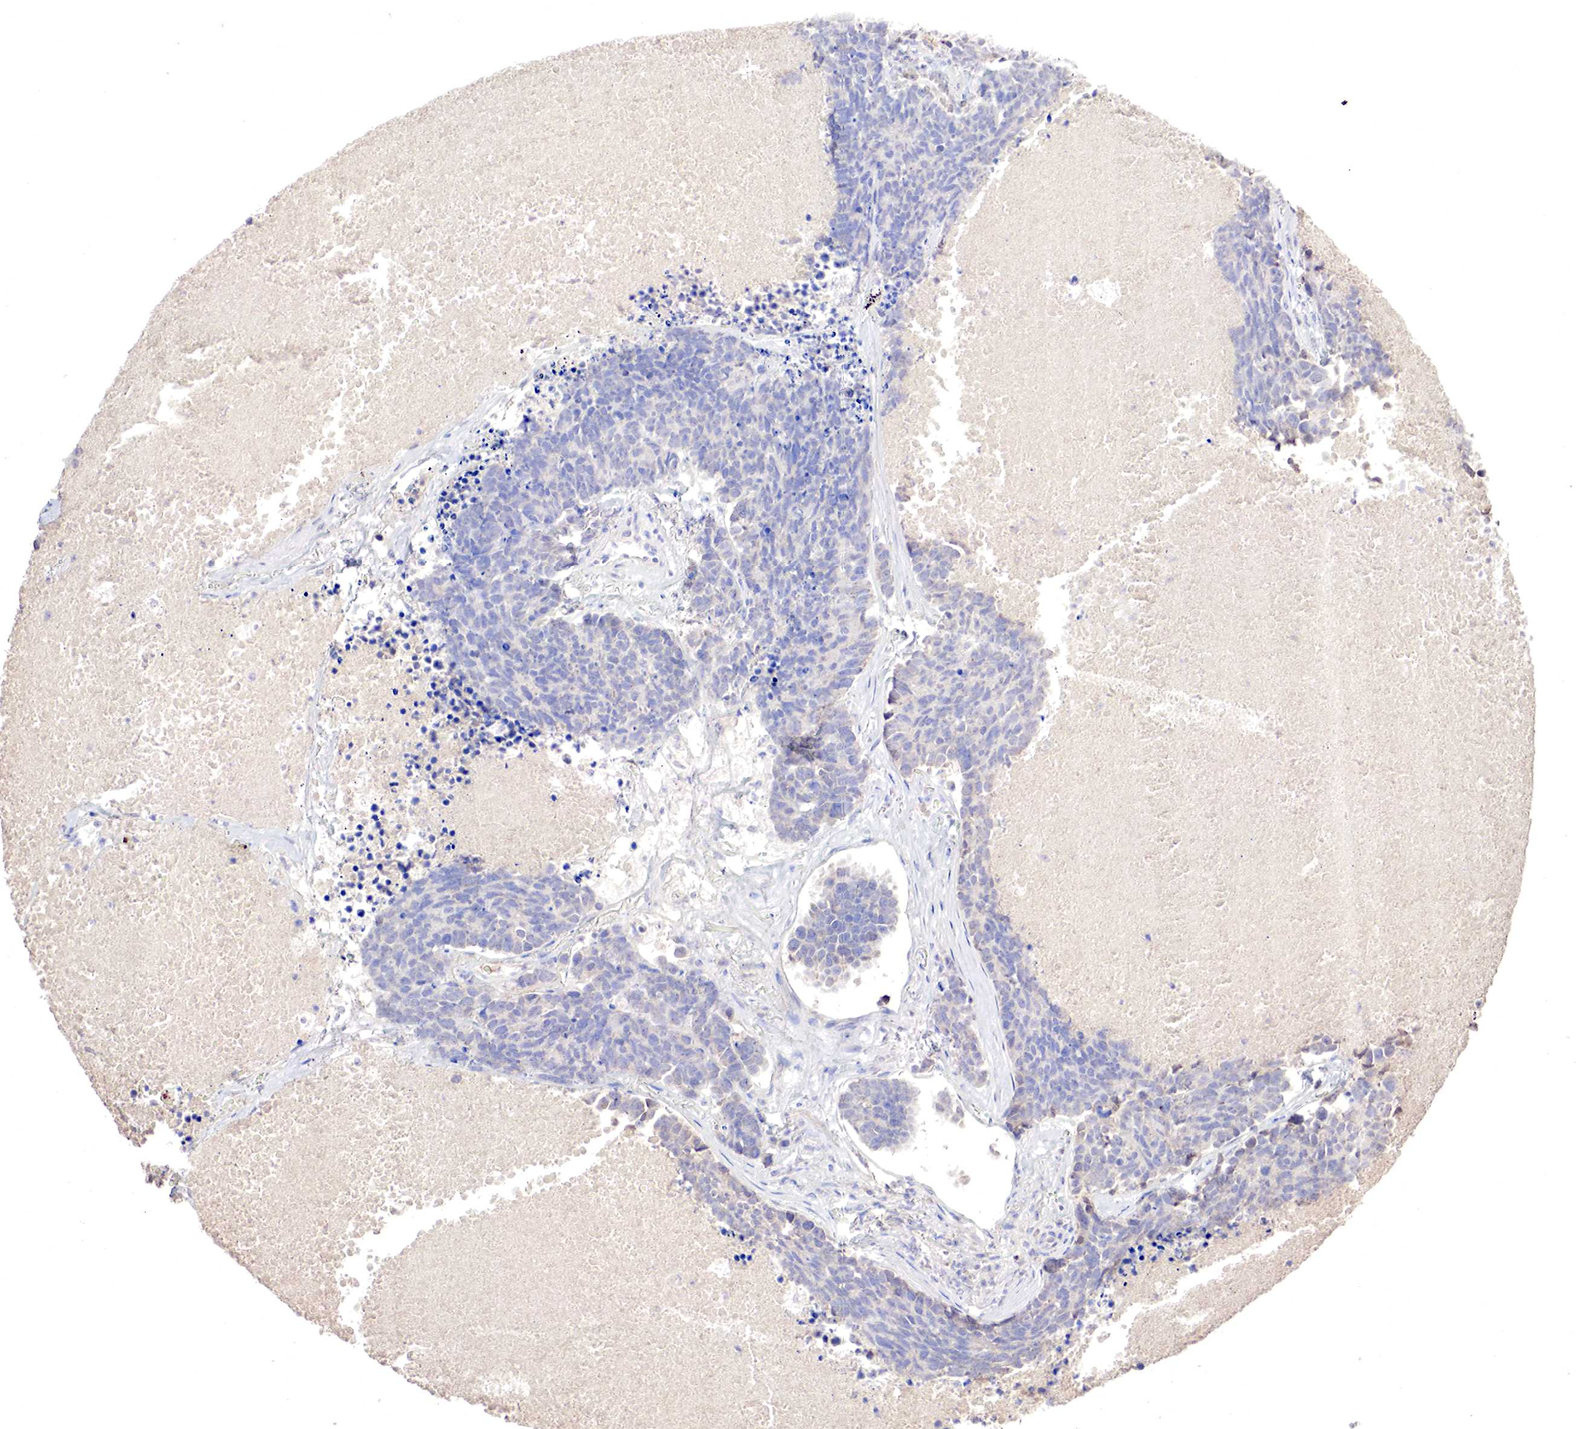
{"staining": {"intensity": "negative", "quantity": "none", "location": "none"}, "tissue": "lung cancer", "cell_type": "Tumor cells", "image_type": "cancer", "snomed": [{"axis": "morphology", "description": "Neoplasm, malignant, NOS"}, {"axis": "topography", "description": "Lung"}], "caption": "IHC of human lung malignant neoplasm shows no positivity in tumor cells.", "gene": "GATA1", "patient": {"sex": "female", "age": 75}}